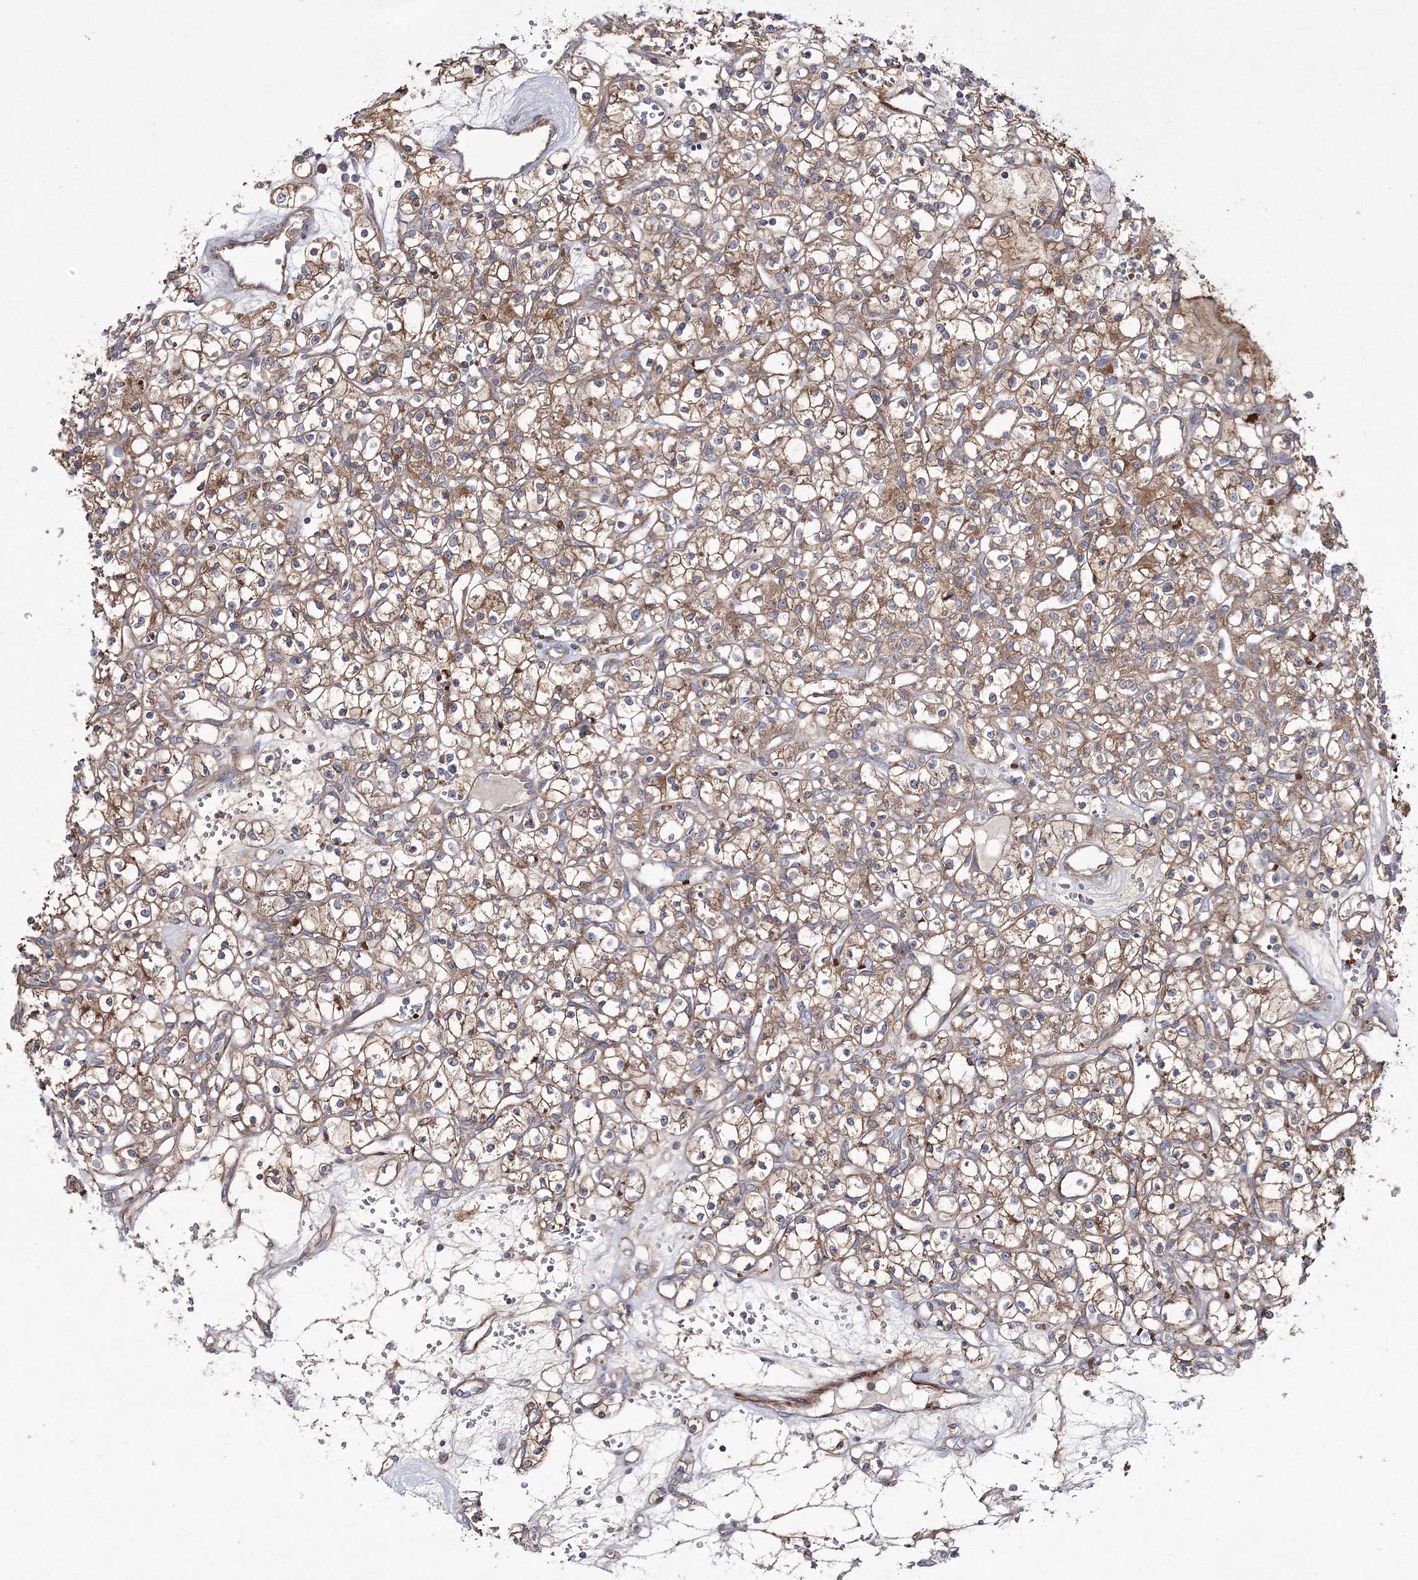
{"staining": {"intensity": "weak", "quantity": ">75%", "location": "cytoplasmic/membranous"}, "tissue": "renal cancer", "cell_type": "Tumor cells", "image_type": "cancer", "snomed": [{"axis": "morphology", "description": "Adenocarcinoma, NOS"}, {"axis": "topography", "description": "Kidney"}], "caption": "Immunohistochemical staining of human renal adenocarcinoma exhibits weak cytoplasmic/membranous protein positivity in about >75% of tumor cells.", "gene": "ZSWIM6", "patient": {"sex": "female", "age": 59}}